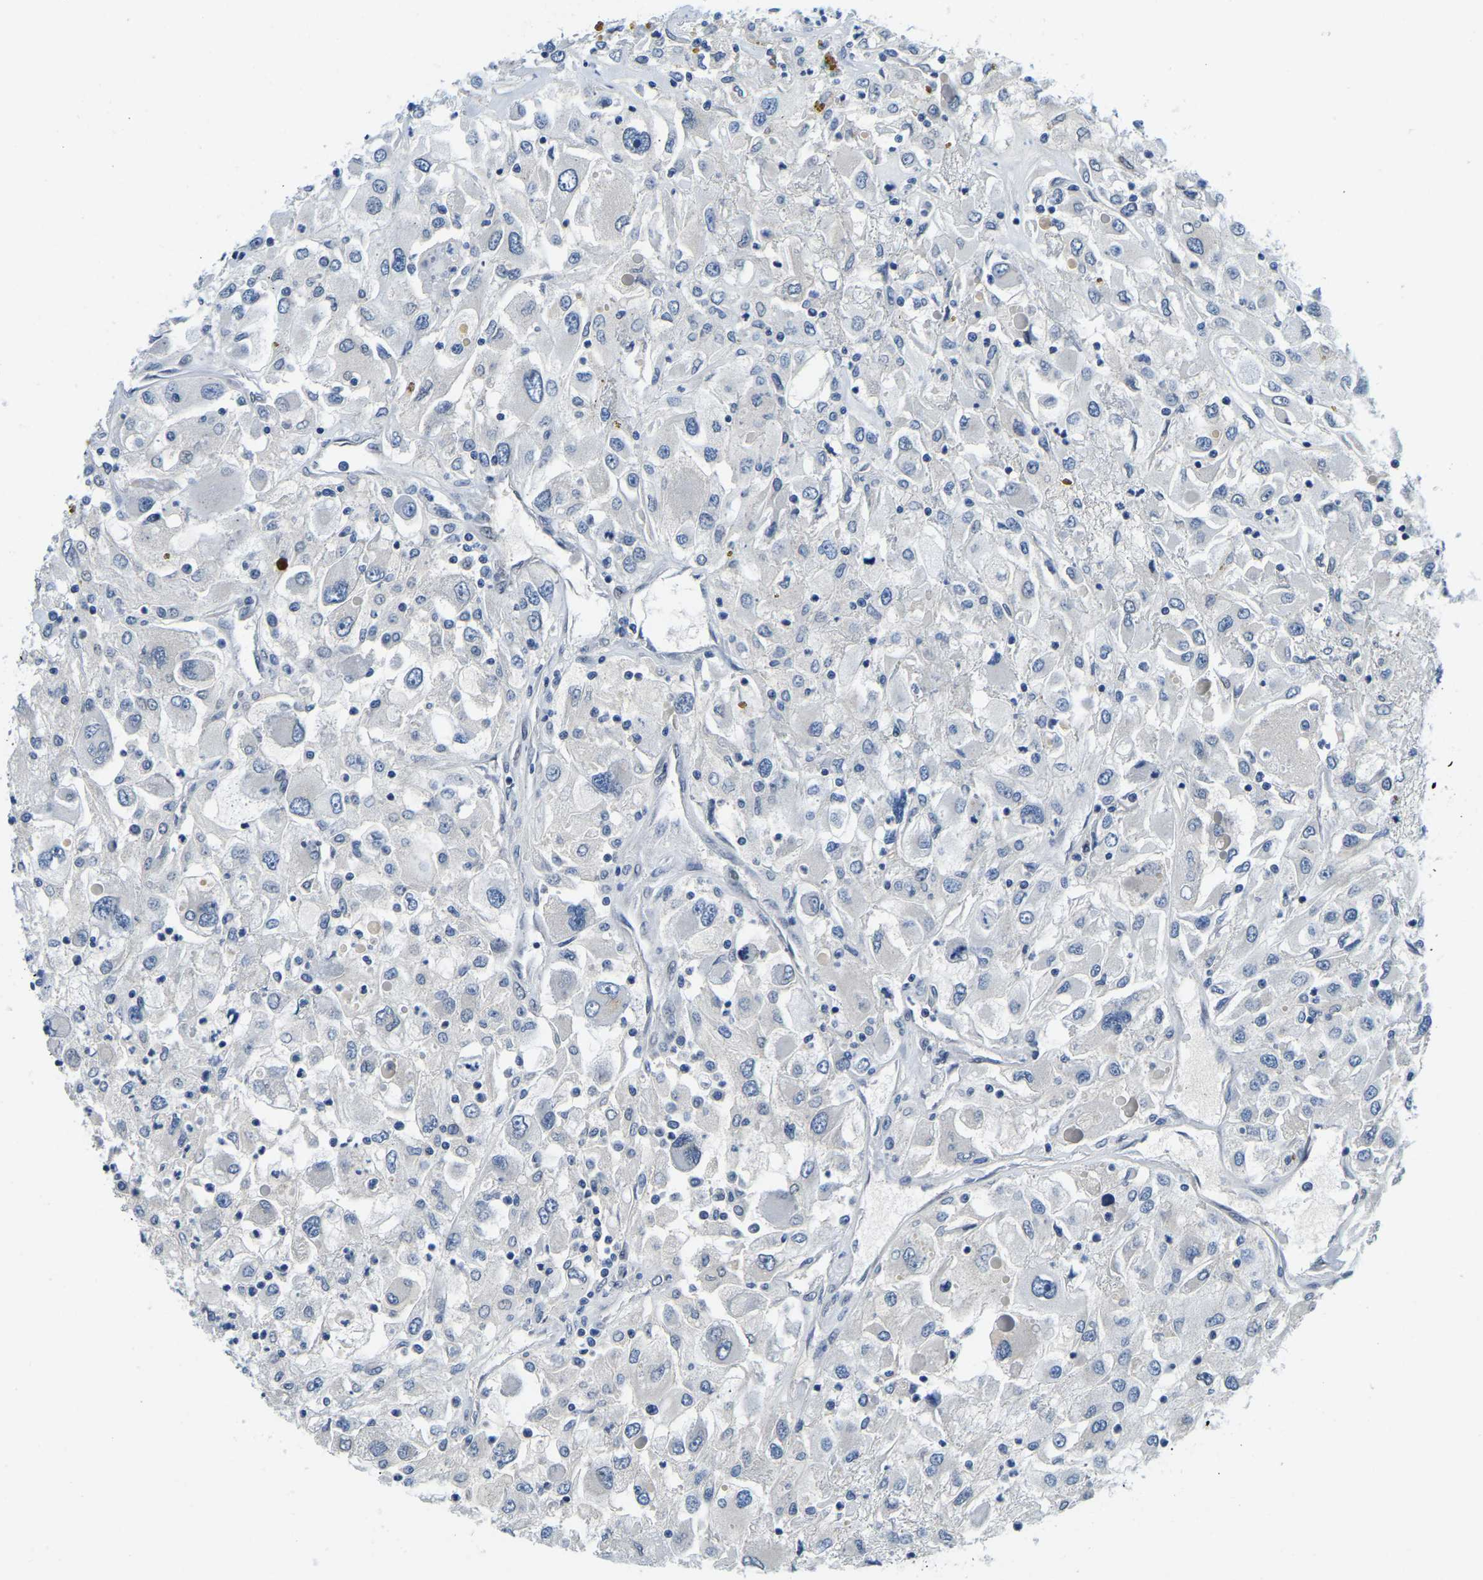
{"staining": {"intensity": "negative", "quantity": "none", "location": "none"}, "tissue": "renal cancer", "cell_type": "Tumor cells", "image_type": "cancer", "snomed": [{"axis": "morphology", "description": "Adenocarcinoma, NOS"}, {"axis": "topography", "description": "Kidney"}], "caption": "IHC image of renal adenocarcinoma stained for a protein (brown), which reveals no staining in tumor cells. (DAB (3,3'-diaminobenzidine) IHC, high magnification).", "gene": "RANBP2", "patient": {"sex": "female", "age": 52}}